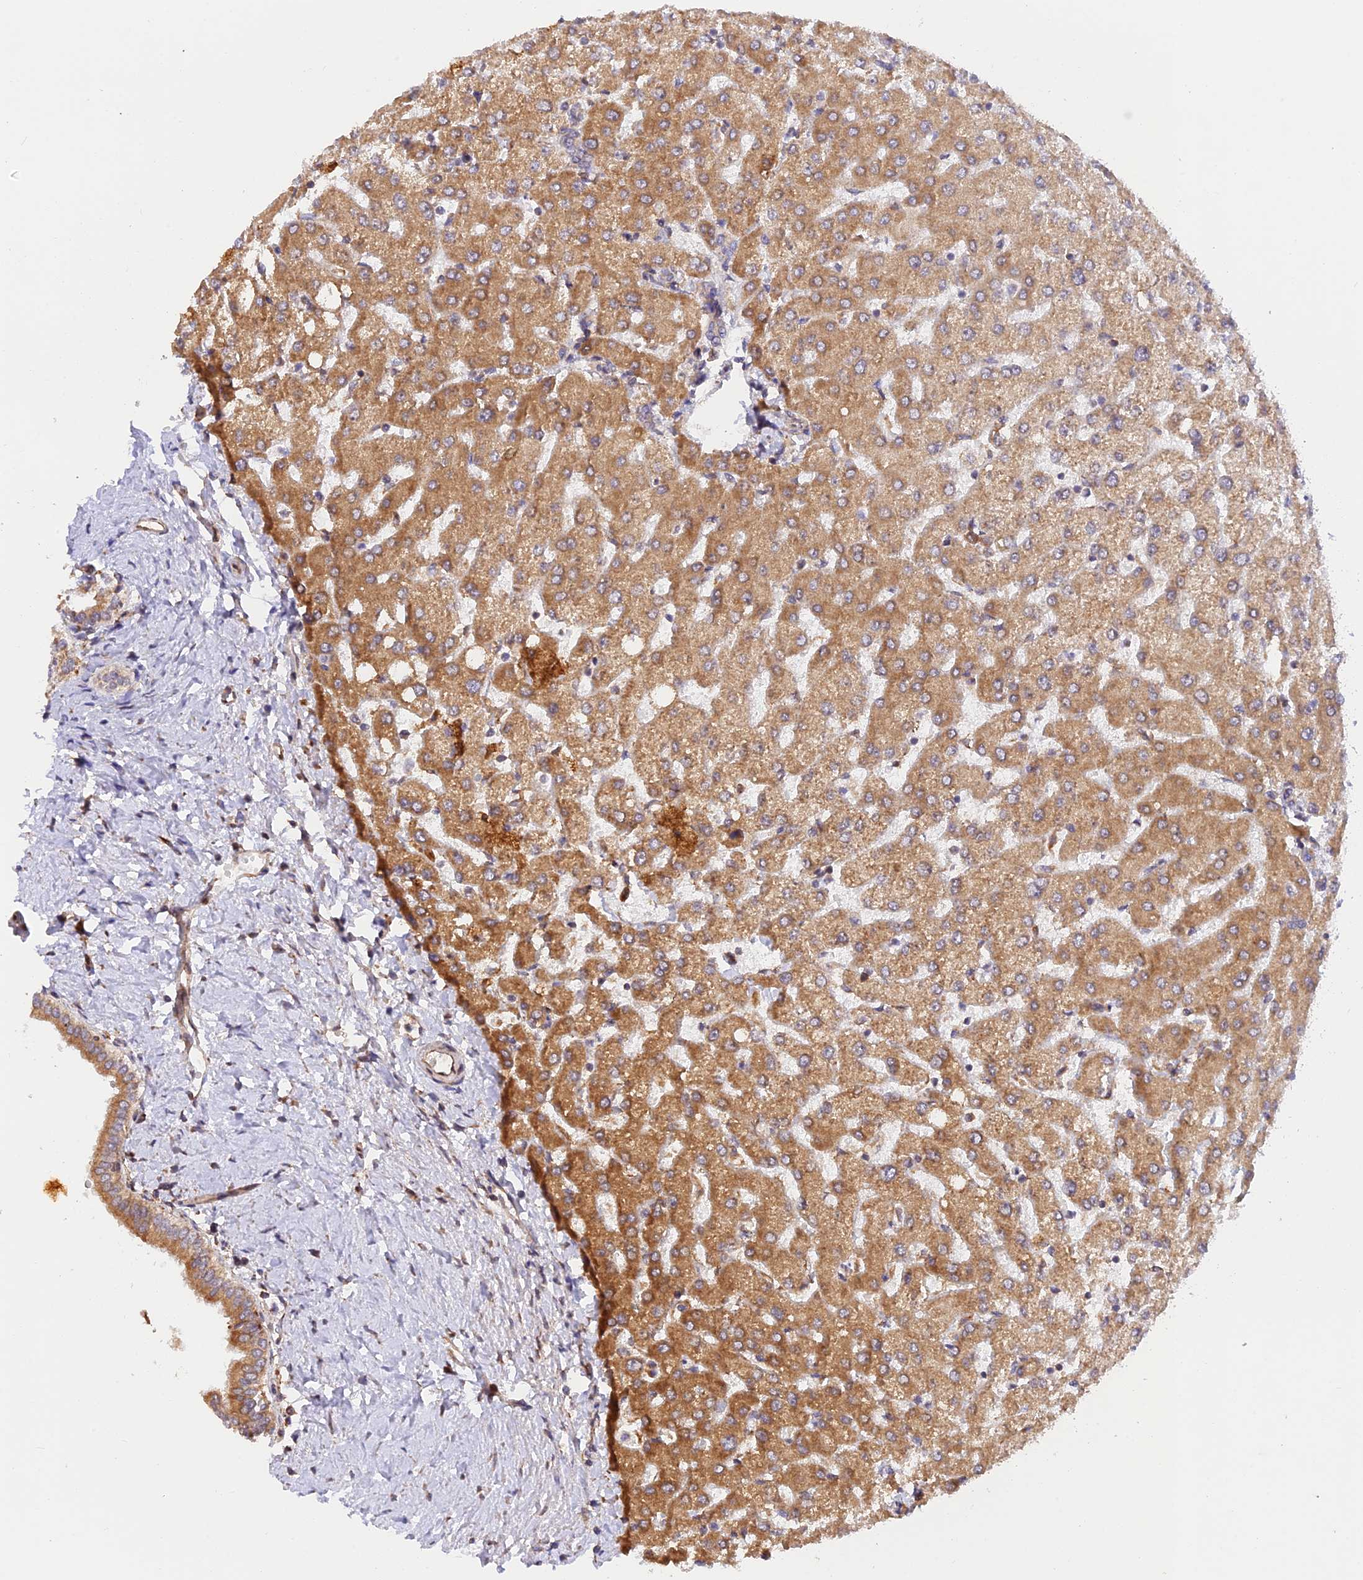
{"staining": {"intensity": "moderate", "quantity": "25%-75%", "location": "cytoplasmic/membranous"}, "tissue": "liver", "cell_type": "Cholangiocytes", "image_type": "normal", "snomed": [{"axis": "morphology", "description": "Normal tissue, NOS"}, {"axis": "topography", "description": "Liver"}], "caption": "Cholangiocytes exhibit medium levels of moderate cytoplasmic/membranous expression in about 25%-75% of cells in benign human liver. The protein of interest is shown in brown color, while the nuclei are stained blue.", "gene": "RPL5", "patient": {"sex": "female", "age": 54}}